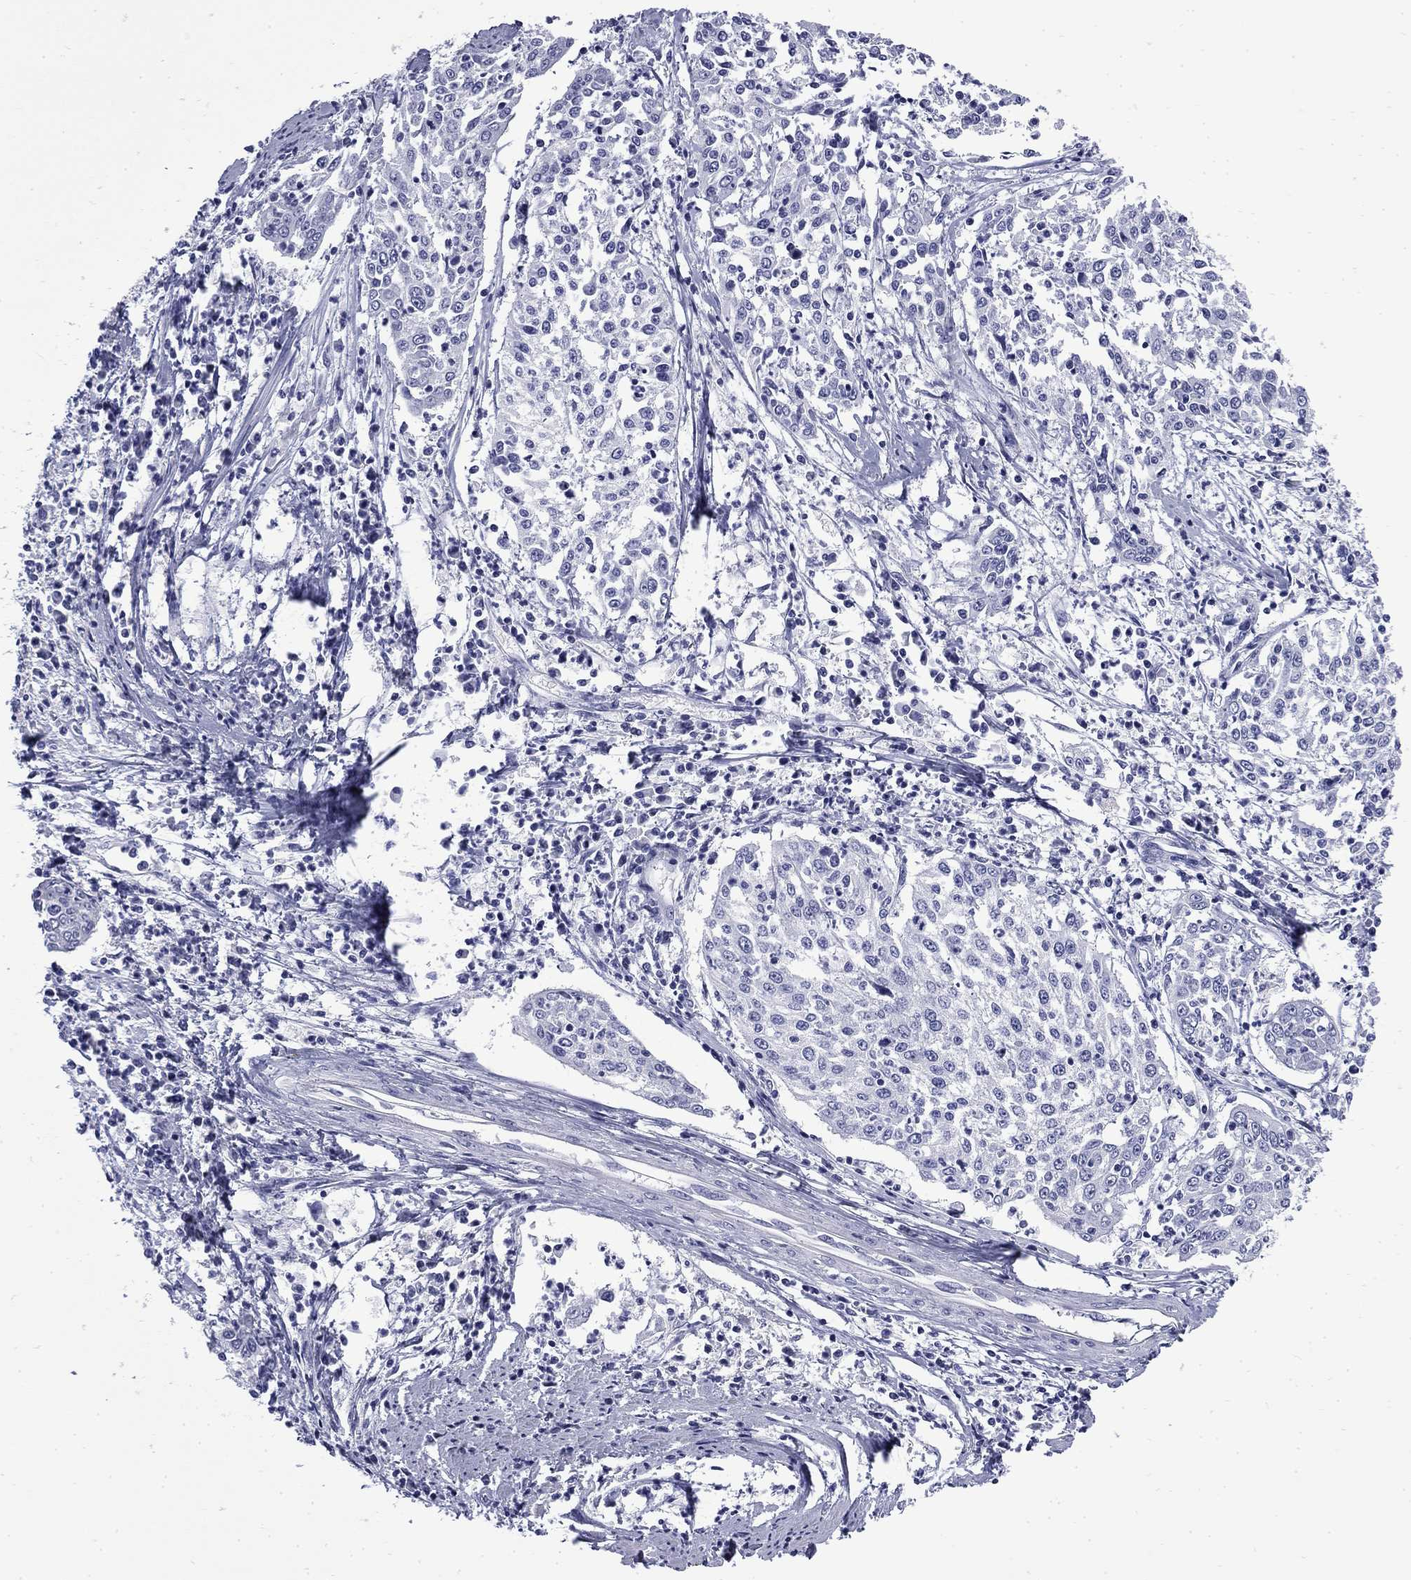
{"staining": {"intensity": "negative", "quantity": "none", "location": "none"}, "tissue": "cervical cancer", "cell_type": "Tumor cells", "image_type": "cancer", "snomed": [{"axis": "morphology", "description": "Squamous cell carcinoma, NOS"}, {"axis": "topography", "description": "Cervix"}], "caption": "There is no significant staining in tumor cells of cervical cancer (squamous cell carcinoma).", "gene": "MGARP", "patient": {"sex": "female", "age": 41}}